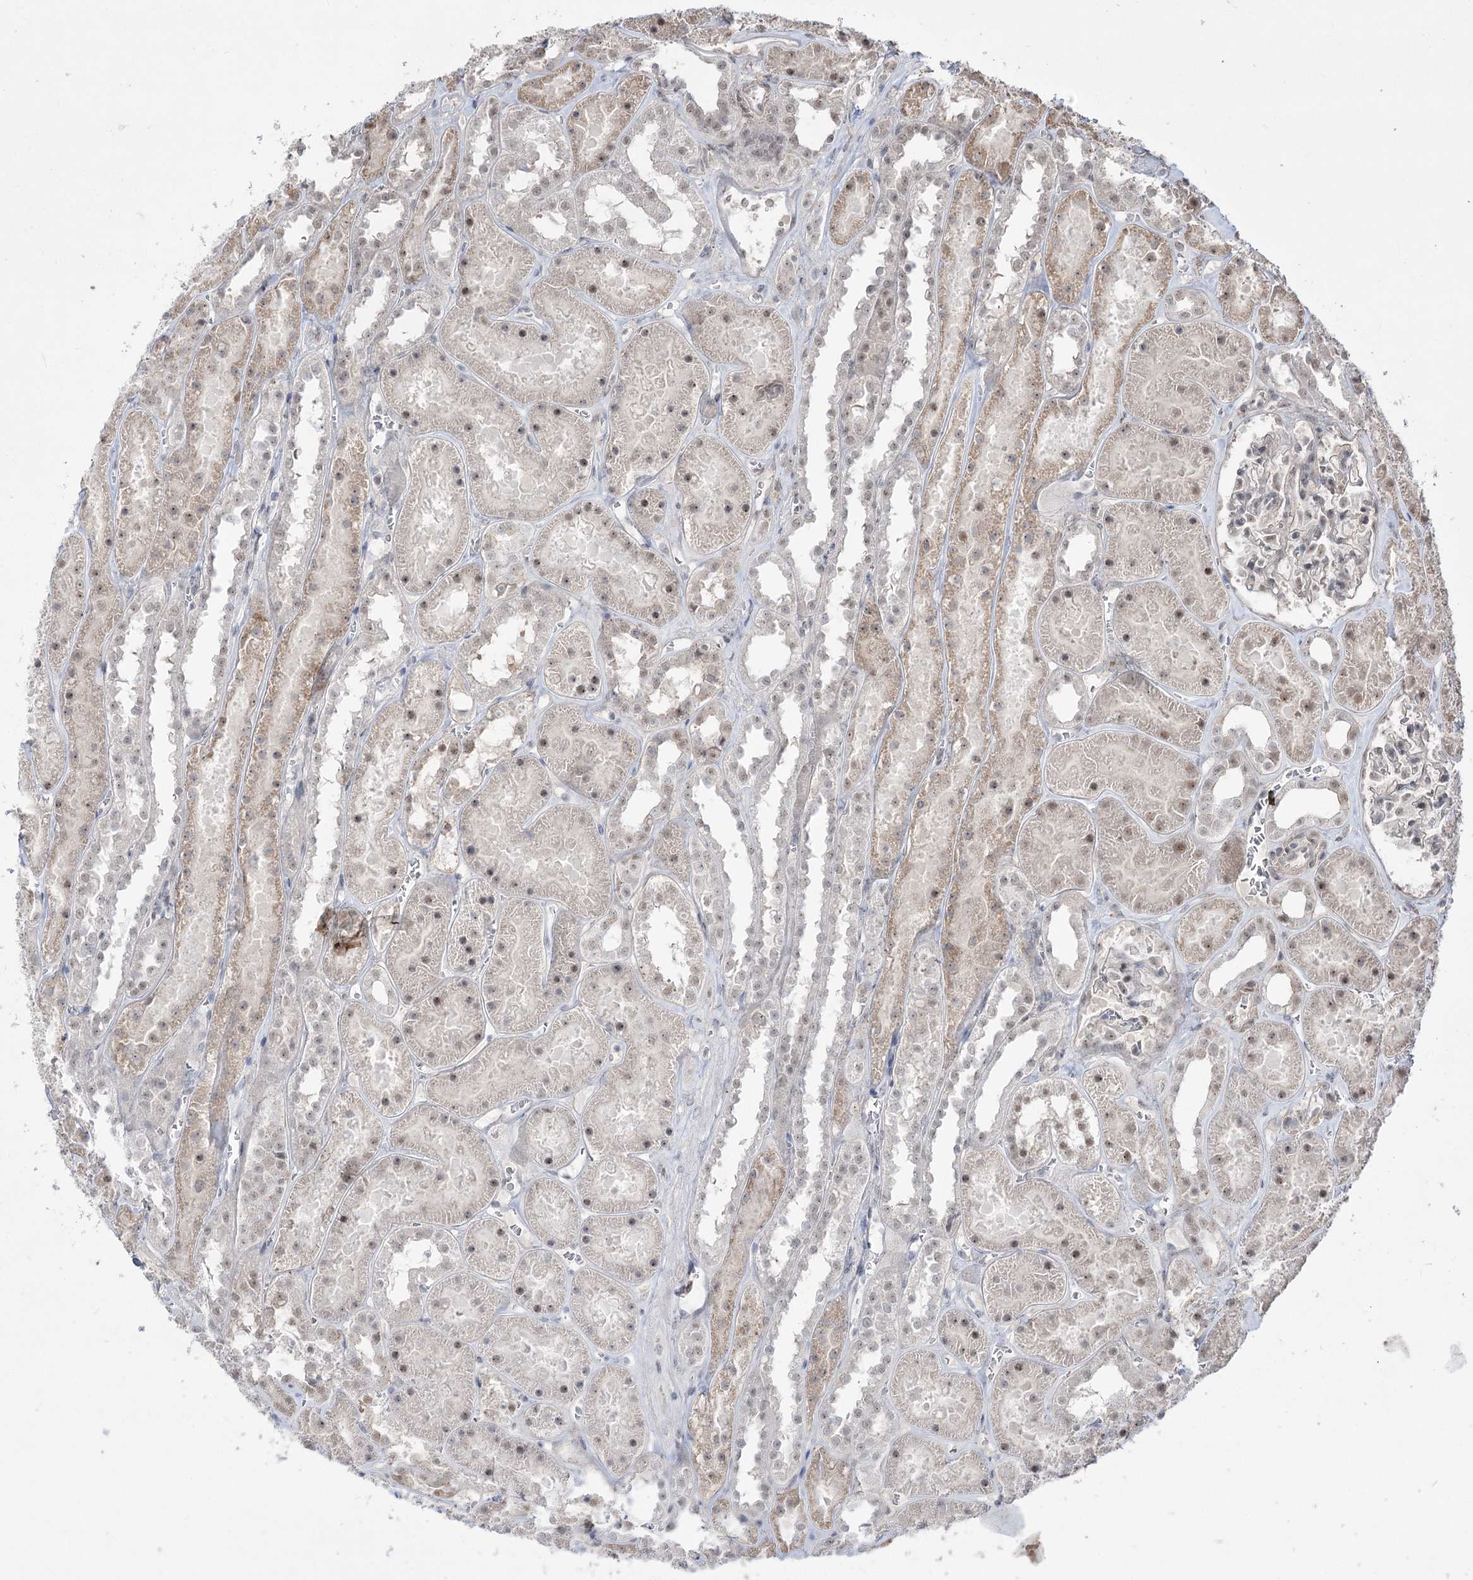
{"staining": {"intensity": "negative", "quantity": "none", "location": "none"}, "tissue": "kidney", "cell_type": "Cells in glomeruli", "image_type": "normal", "snomed": [{"axis": "morphology", "description": "Normal tissue, NOS"}, {"axis": "topography", "description": "Kidney"}], "caption": "Immunohistochemistry (IHC) image of unremarkable kidney stained for a protein (brown), which exhibits no expression in cells in glomeruli.", "gene": "ZSCAN23", "patient": {"sex": "female", "age": 41}}